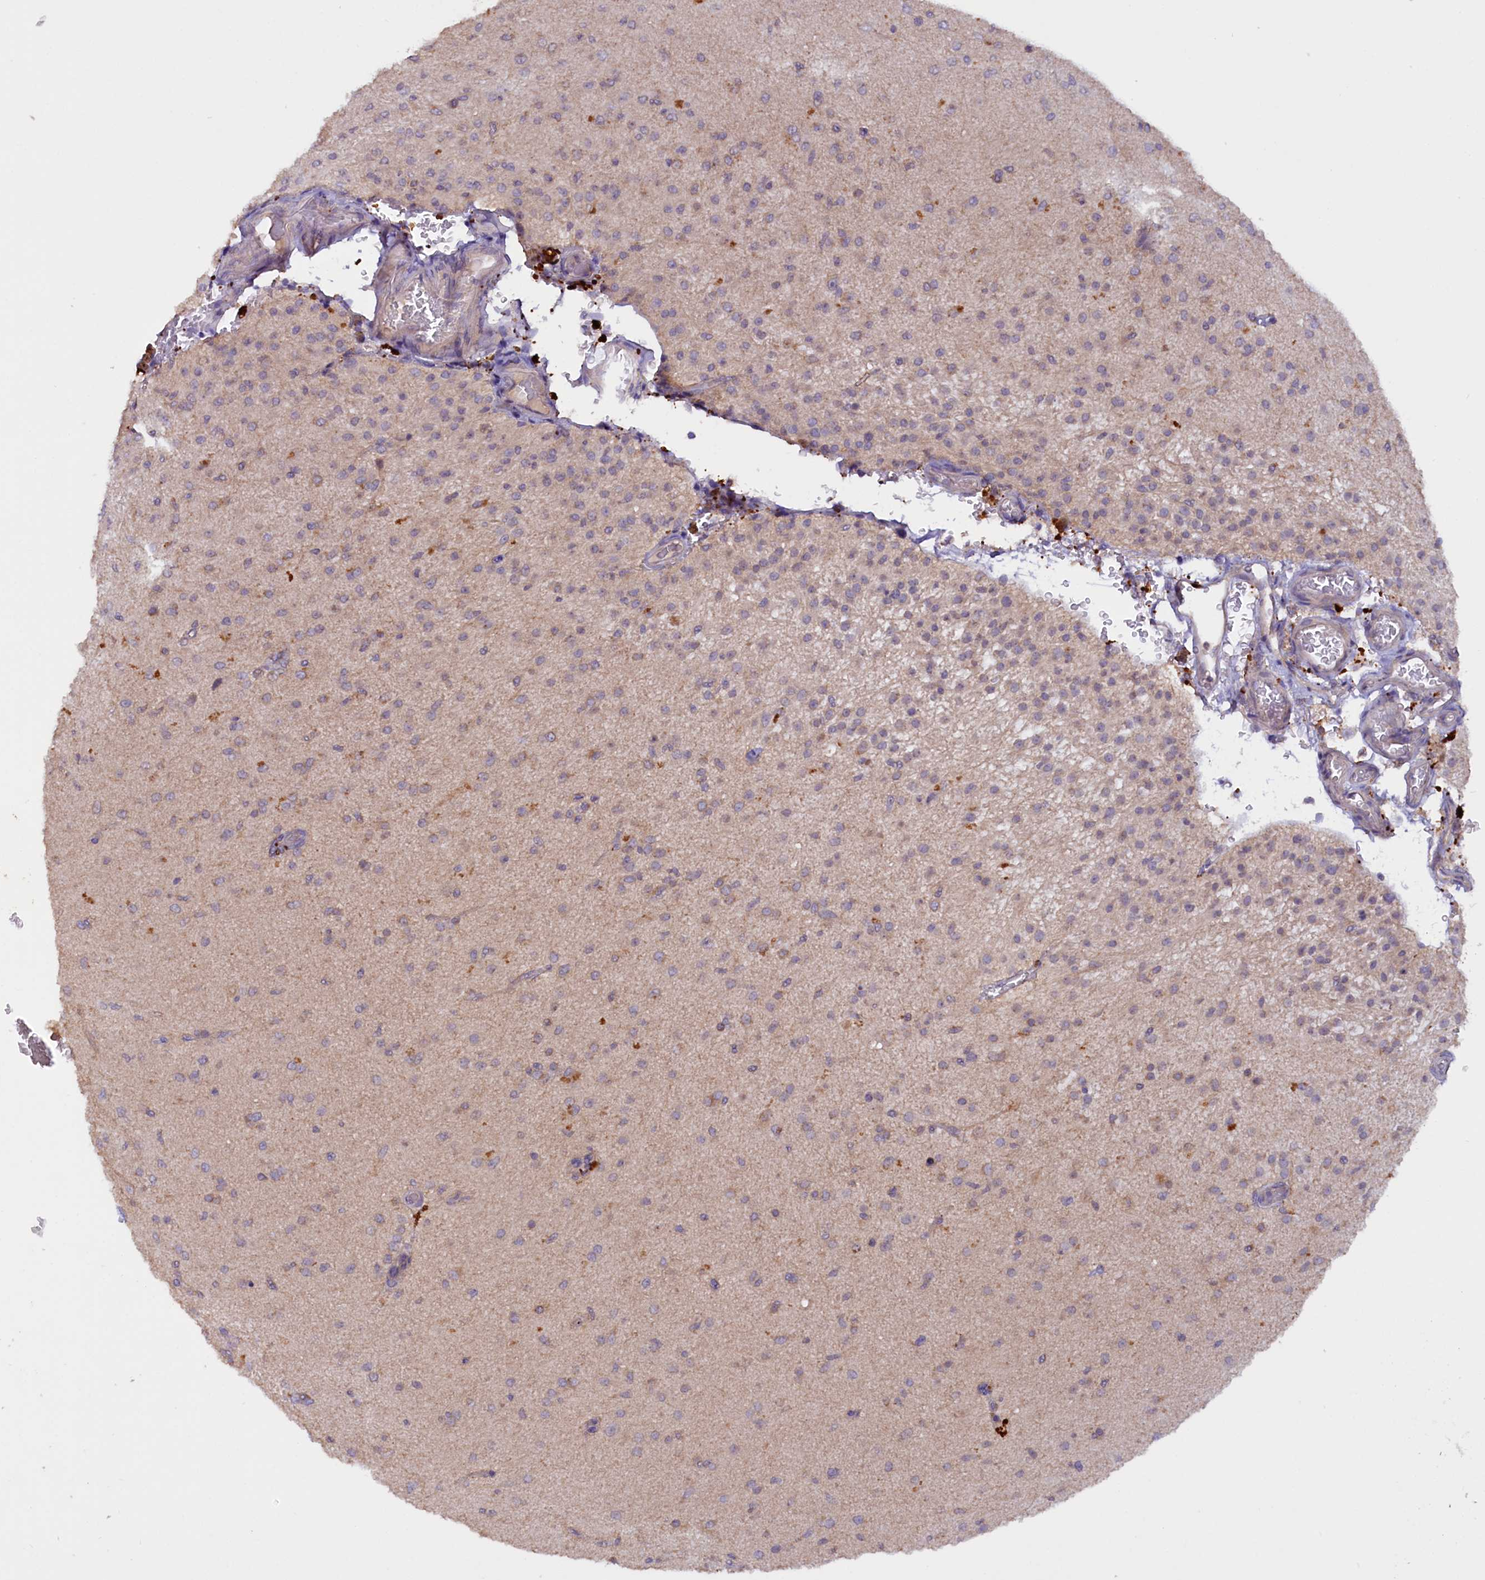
{"staining": {"intensity": "negative", "quantity": "none", "location": "none"}, "tissue": "glioma", "cell_type": "Tumor cells", "image_type": "cancer", "snomed": [{"axis": "morphology", "description": "Glioma, malignant, Low grade"}, {"axis": "topography", "description": "Brain"}], "caption": "Immunohistochemistry (IHC) image of neoplastic tissue: human low-grade glioma (malignant) stained with DAB demonstrates no significant protein expression in tumor cells.", "gene": "ETFBKMT", "patient": {"sex": "male", "age": 65}}